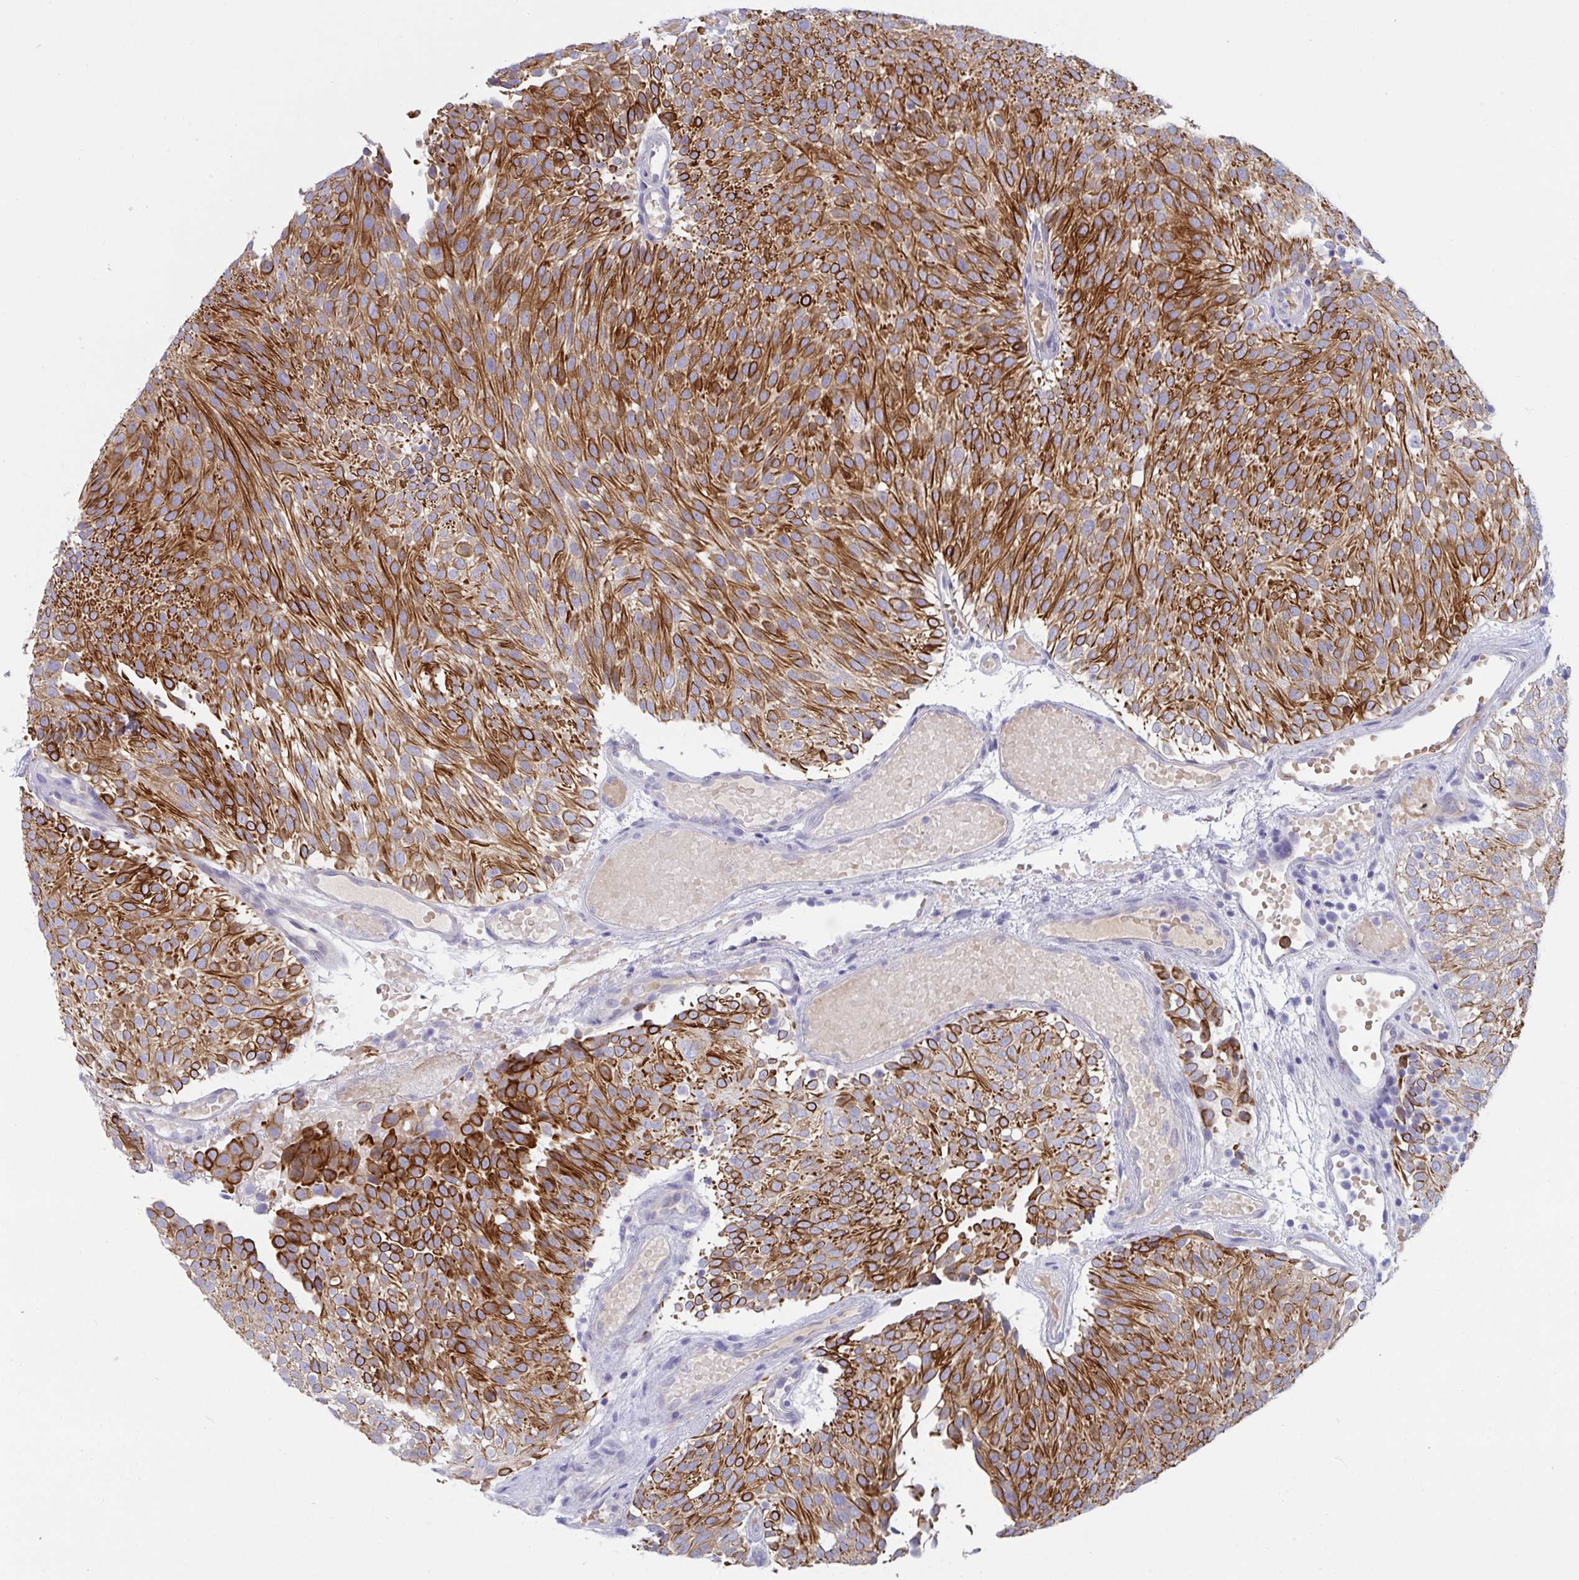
{"staining": {"intensity": "strong", "quantity": "25%-75%", "location": "cytoplasmic/membranous"}, "tissue": "urothelial cancer", "cell_type": "Tumor cells", "image_type": "cancer", "snomed": [{"axis": "morphology", "description": "Urothelial carcinoma, Low grade"}, {"axis": "topography", "description": "Urinary bladder"}], "caption": "Immunohistochemical staining of urothelial cancer shows high levels of strong cytoplasmic/membranous protein positivity in about 25%-75% of tumor cells.", "gene": "TAS2R38", "patient": {"sex": "male", "age": 78}}